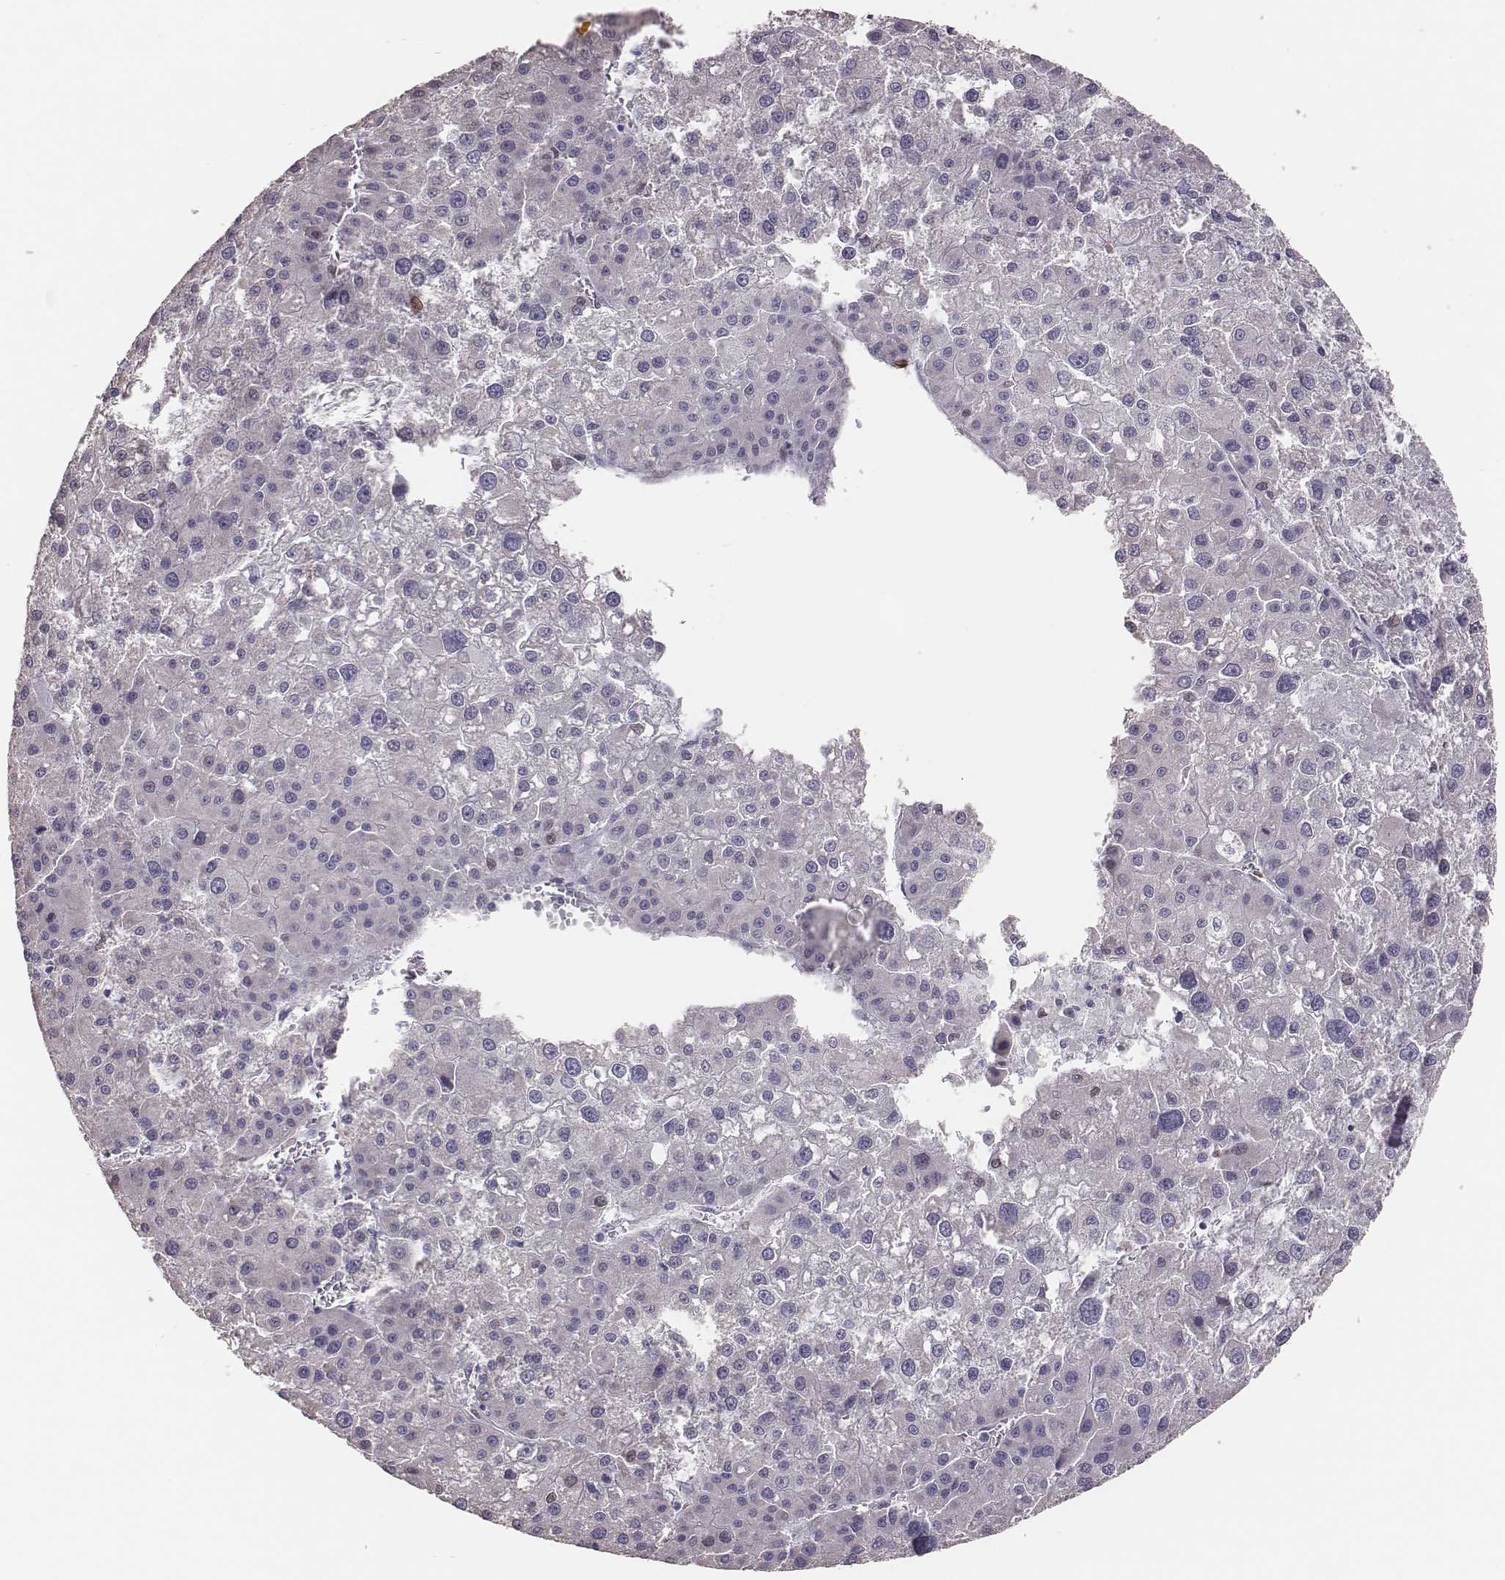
{"staining": {"intensity": "negative", "quantity": "none", "location": "none"}, "tissue": "liver cancer", "cell_type": "Tumor cells", "image_type": "cancer", "snomed": [{"axis": "morphology", "description": "Carcinoma, Hepatocellular, NOS"}, {"axis": "topography", "description": "Liver"}], "caption": "High magnification brightfield microscopy of liver cancer stained with DAB (brown) and counterstained with hematoxylin (blue): tumor cells show no significant expression.", "gene": "ADGRF4", "patient": {"sex": "male", "age": 73}}